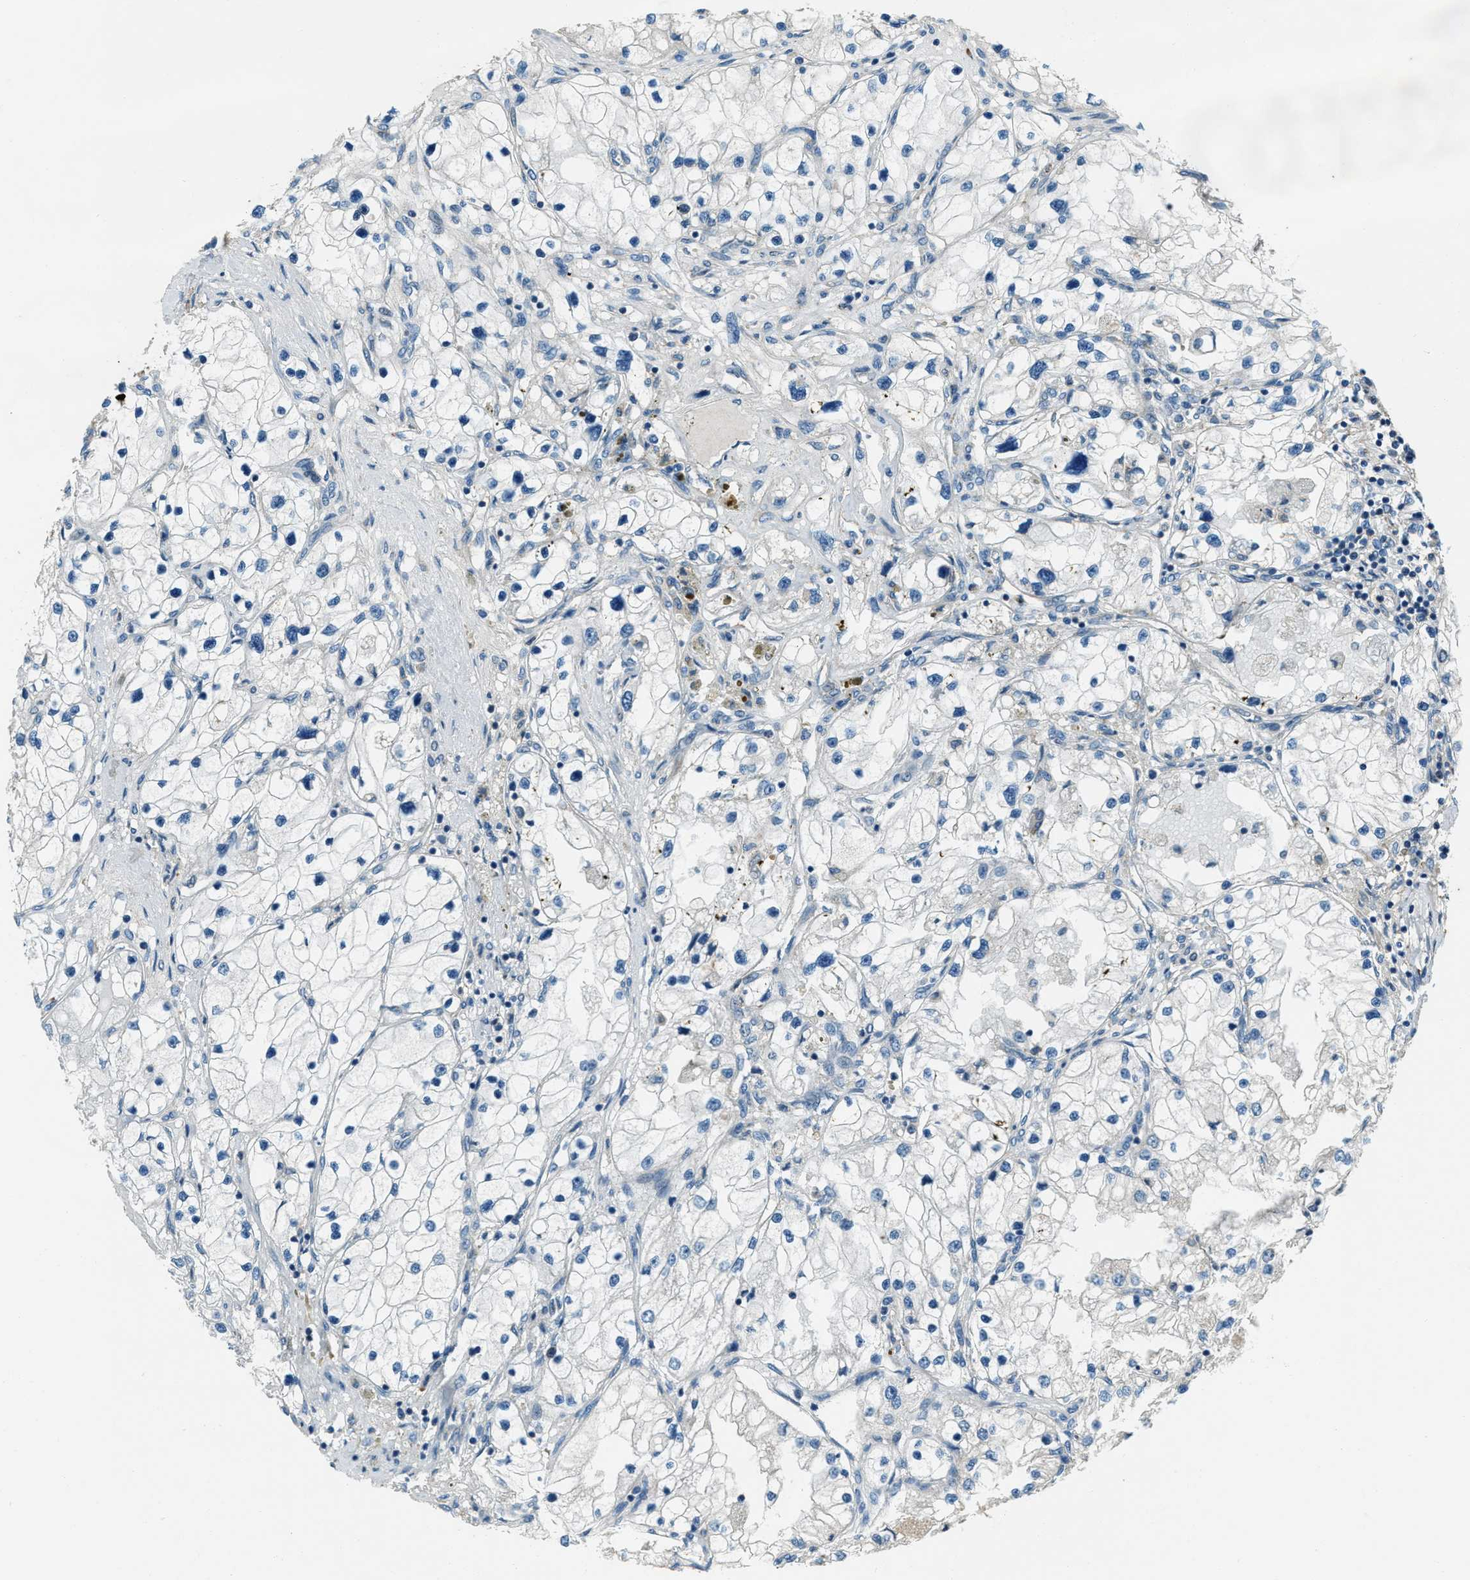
{"staining": {"intensity": "negative", "quantity": "none", "location": "none"}, "tissue": "renal cancer", "cell_type": "Tumor cells", "image_type": "cancer", "snomed": [{"axis": "morphology", "description": "Adenocarcinoma, NOS"}, {"axis": "topography", "description": "Kidney"}], "caption": "Histopathology image shows no significant protein positivity in tumor cells of renal adenocarcinoma.", "gene": "SVIL", "patient": {"sex": "male", "age": 68}}